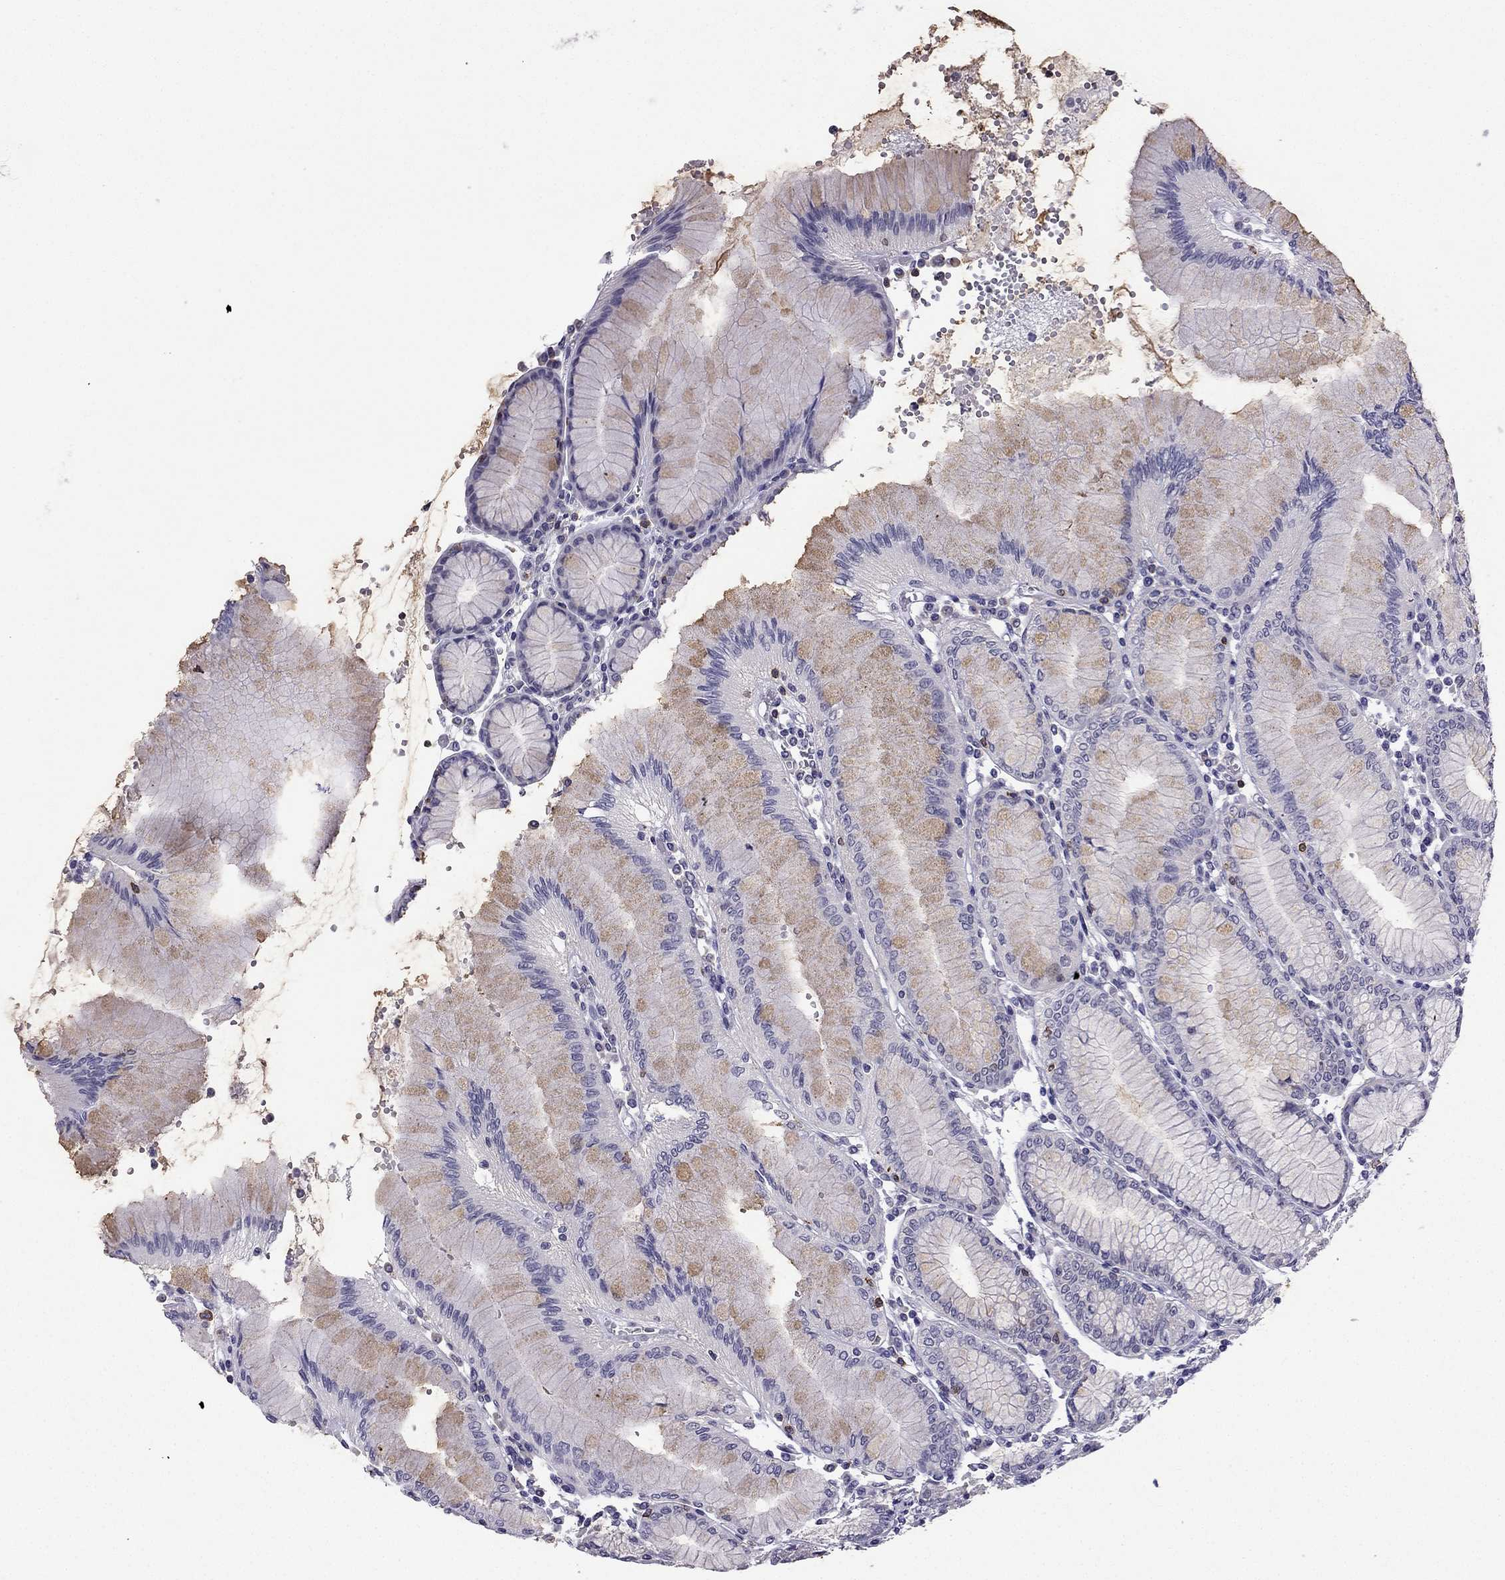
{"staining": {"intensity": "negative", "quantity": "none", "location": "none"}, "tissue": "stomach", "cell_type": "Glandular cells", "image_type": "normal", "snomed": [{"axis": "morphology", "description": "Normal tissue, NOS"}, {"axis": "topography", "description": "Skeletal muscle"}, {"axis": "topography", "description": "Stomach"}], "caption": "This is an immunohistochemistry (IHC) histopathology image of benign stomach. There is no staining in glandular cells.", "gene": "CCK", "patient": {"sex": "female", "age": 57}}